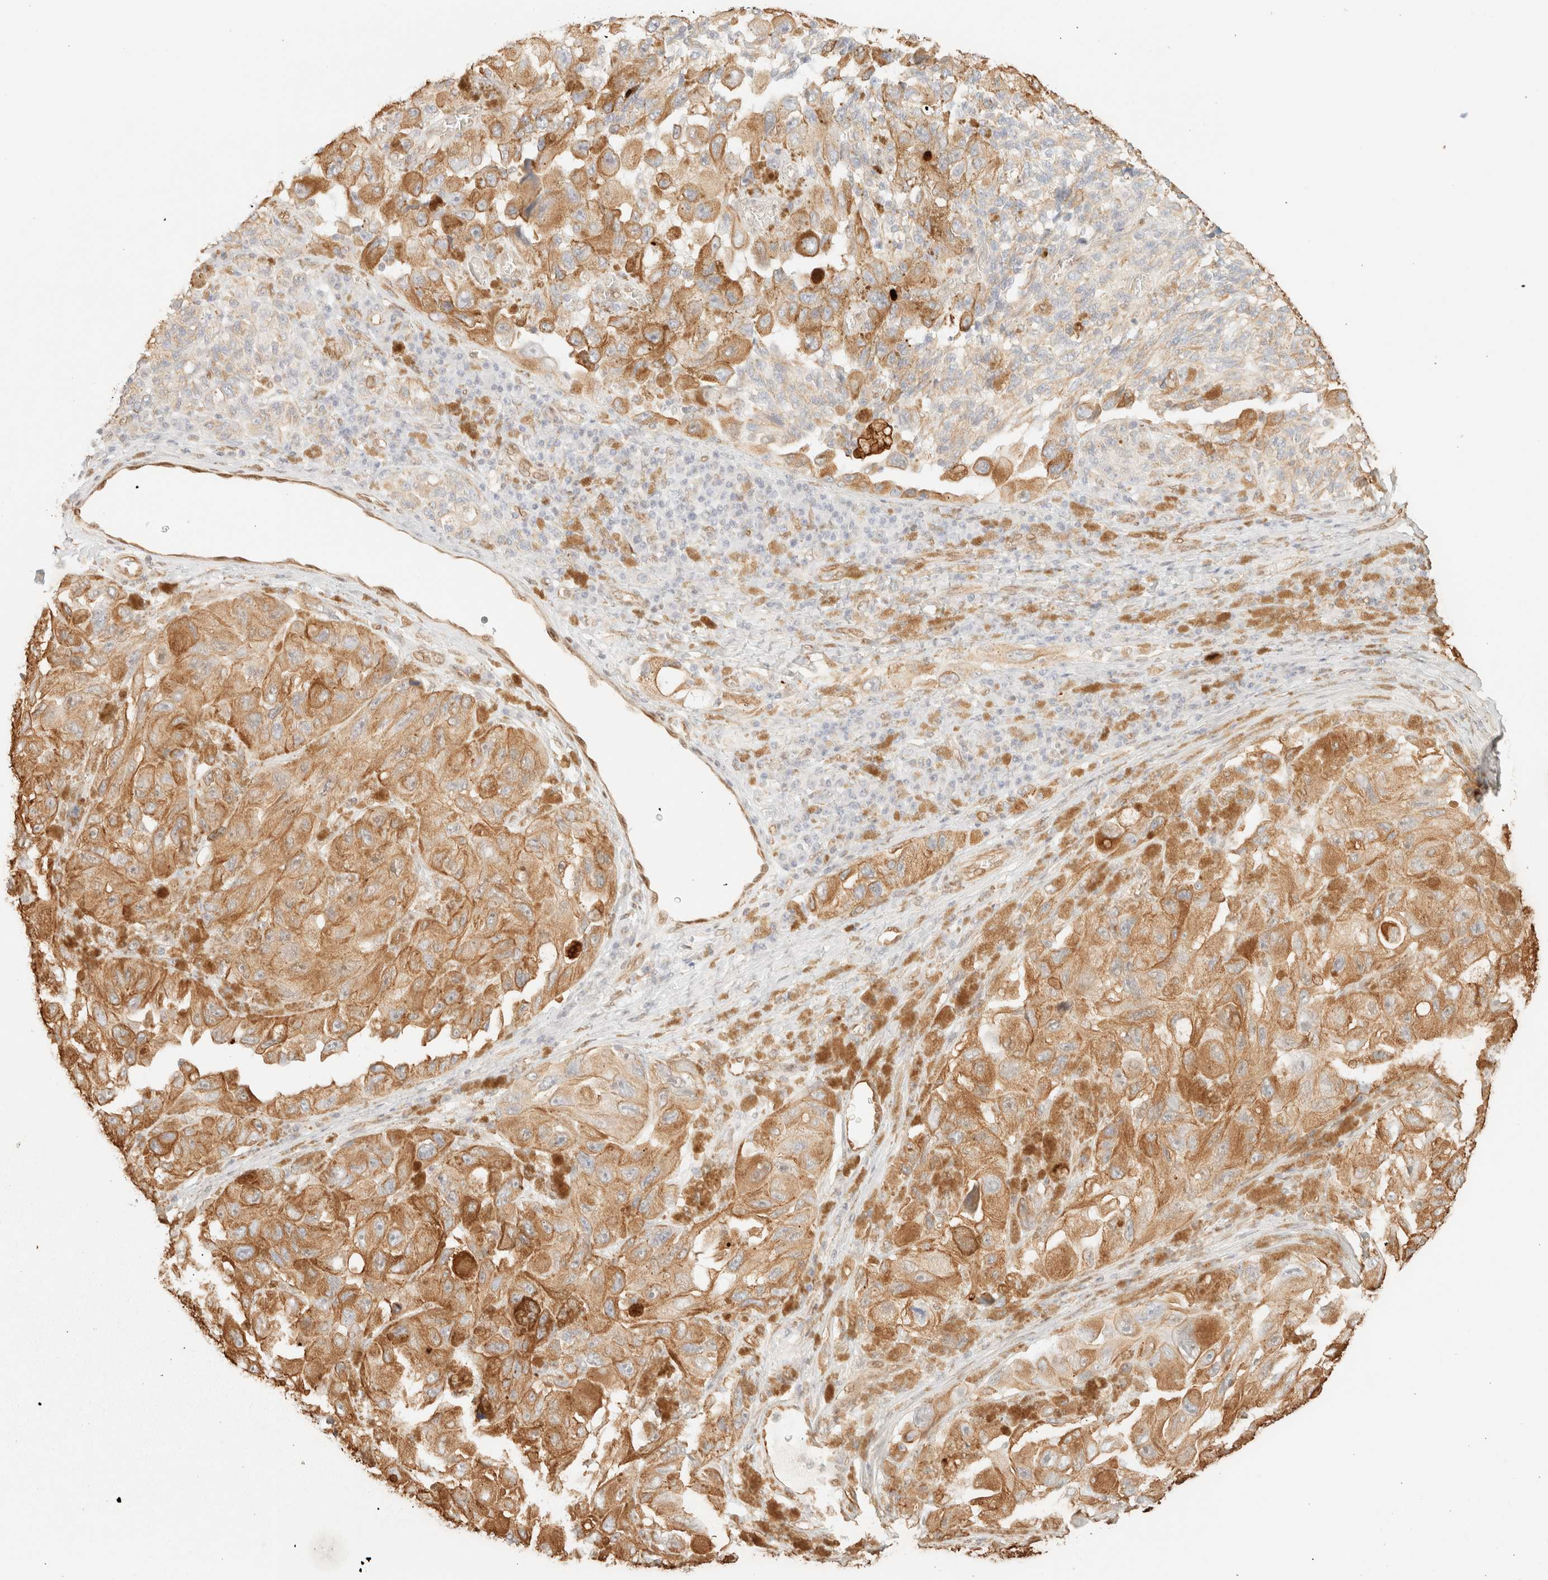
{"staining": {"intensity": "moderate", "quantity": ">75%", "location": "cytoplasmic/membranous"}, "tissue": "melanoma", "cell_type": "Tumor cells", "image_type": "cancer", "snomed": [{"axis": "morphology", "description": "Malignant melanoma, NOS"}, {"axis": "topography", "description": "Skin"}], "caption": "DAB immunohistochemical staining of human malignant melanoma reveals moderate cytoplasmic/membranous protein expression in approximately >75% of tumor cells.", "gene": "ZSCAN18", "patient": {"sex": "female", "age": 73}}